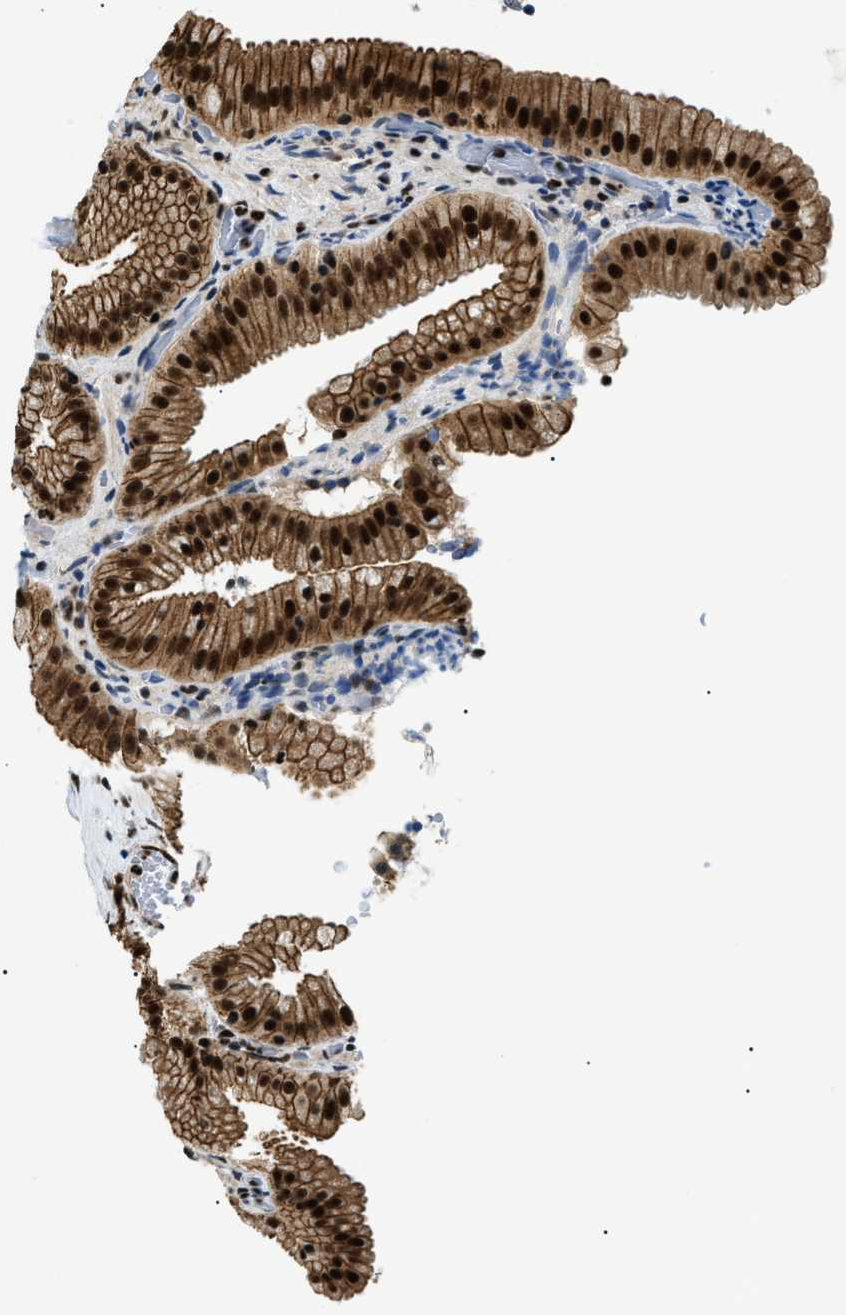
{"staining": {"intensity": "strong", "quantity": ">75%", "location": "cytoplasmic/membranous,nuclear"}, "tissue": "gallbladder", "cell_type": "Glandular cells", "image_type": "normal", "snomed": [{"axis": "morphology", "description": "Normal tissue, NOS"}, {"axis": "topography", "description": "Gallbladder"}], "caption": "This micrograph demonstrates unremarkable gallbladder stained with immunohistochemistry to label a protein in brown. The cytoplasmic/membranous,nuclear of glandular cells show strong positivity for the protein. Nuclei are counter-stained blue.", "gene": "CWC25", "patient": {"sex": "male", "age": 54}}